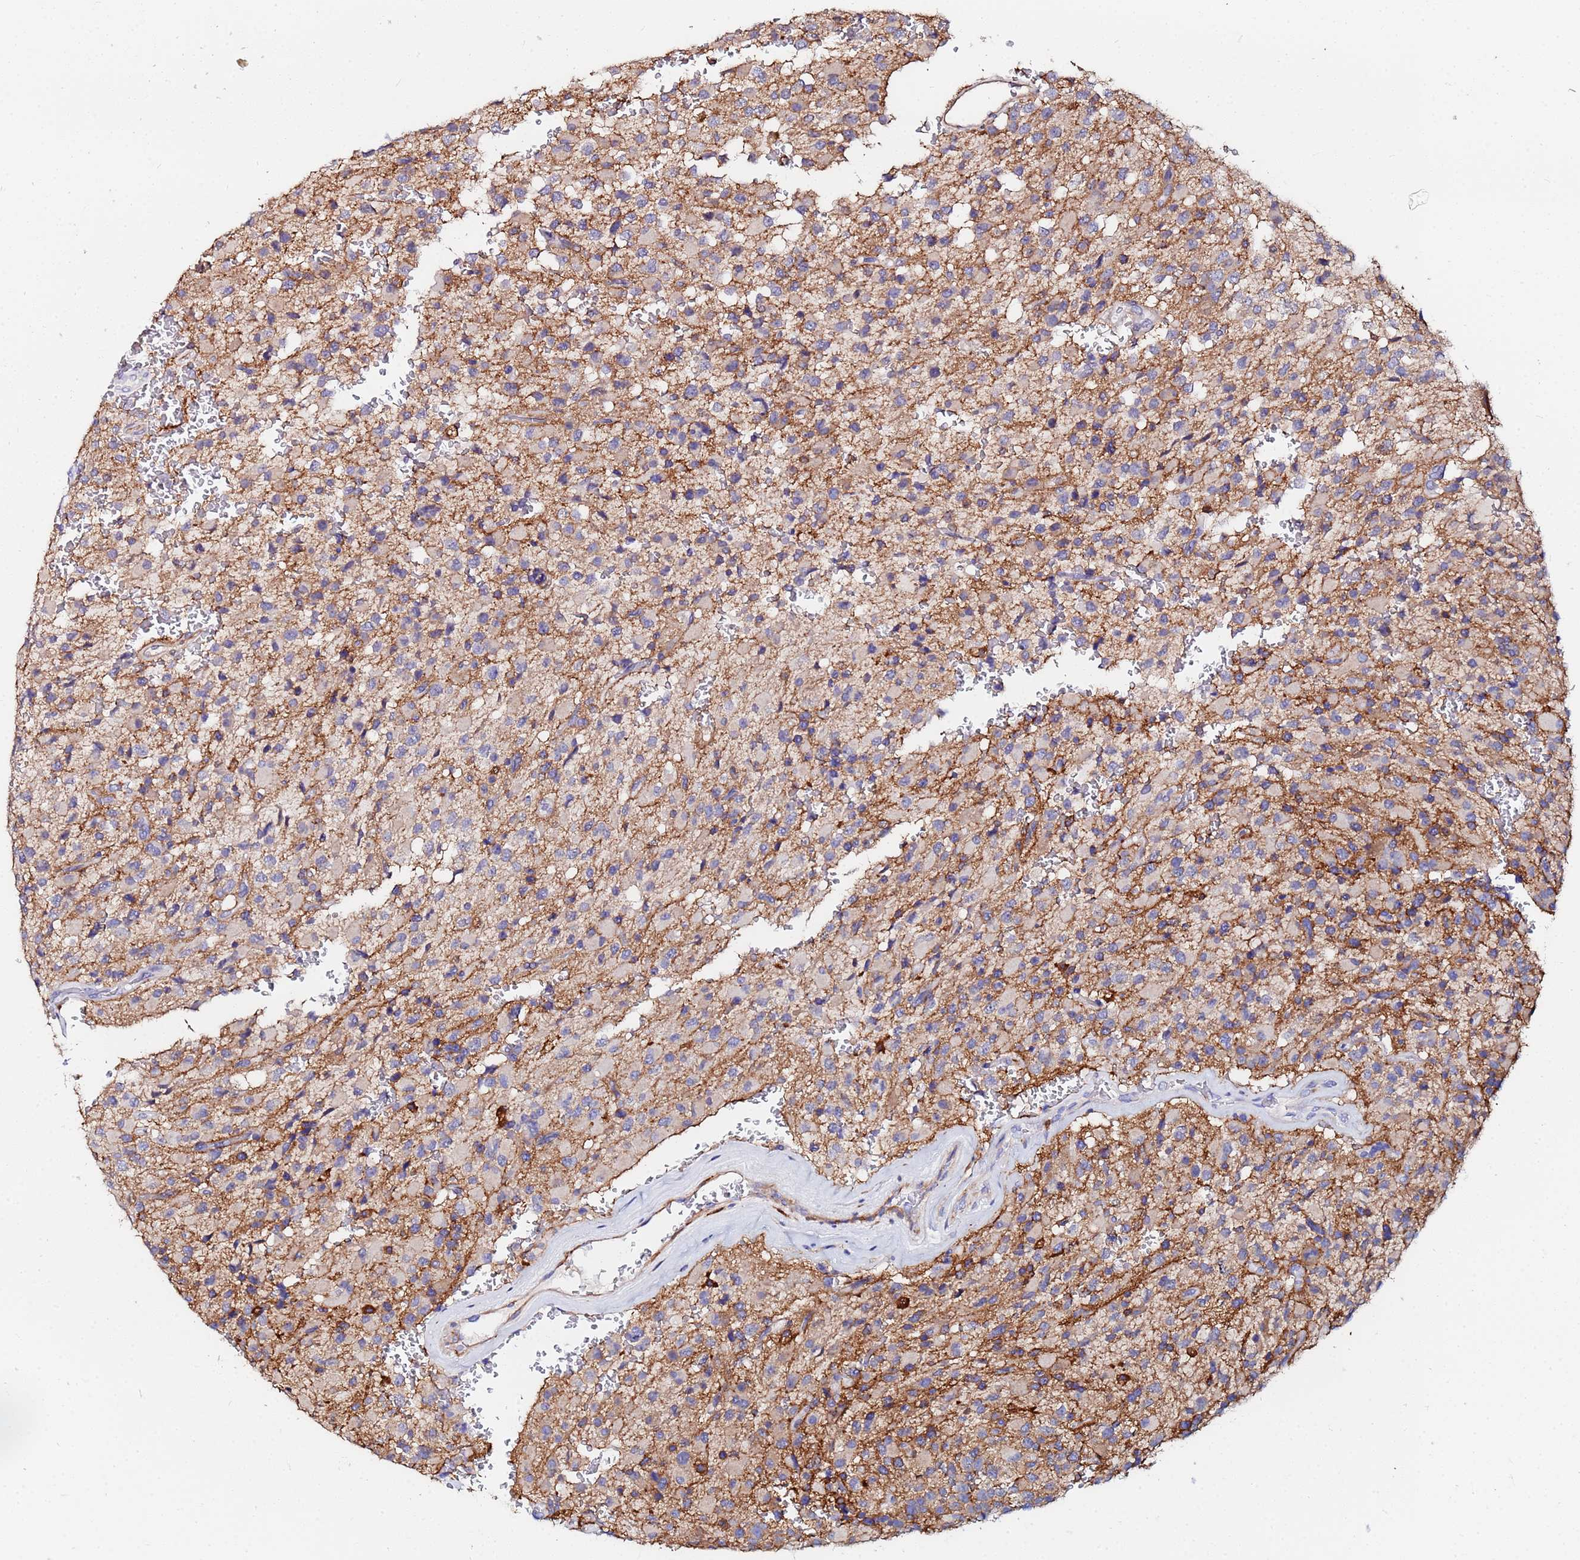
{"staining": {"intensity": "weak", "quantity": "<25%", "location": "cytoplasmic/membranous"}, "tissue": "glioma", "cell_type": "Tumor cells", "image_type": "cancer", "snomed": [{"axis": "morphology", "description": "Glioma, malignant, High grade"}, {"axis": "topography", "description": "Brain"}], "caption": "Immunohistochemistry of human malignant glioma (high-grade) exhibits no staining in tumor cells.", "gene": "BASP1", "patient": {"sex": "male", "age": 34}}